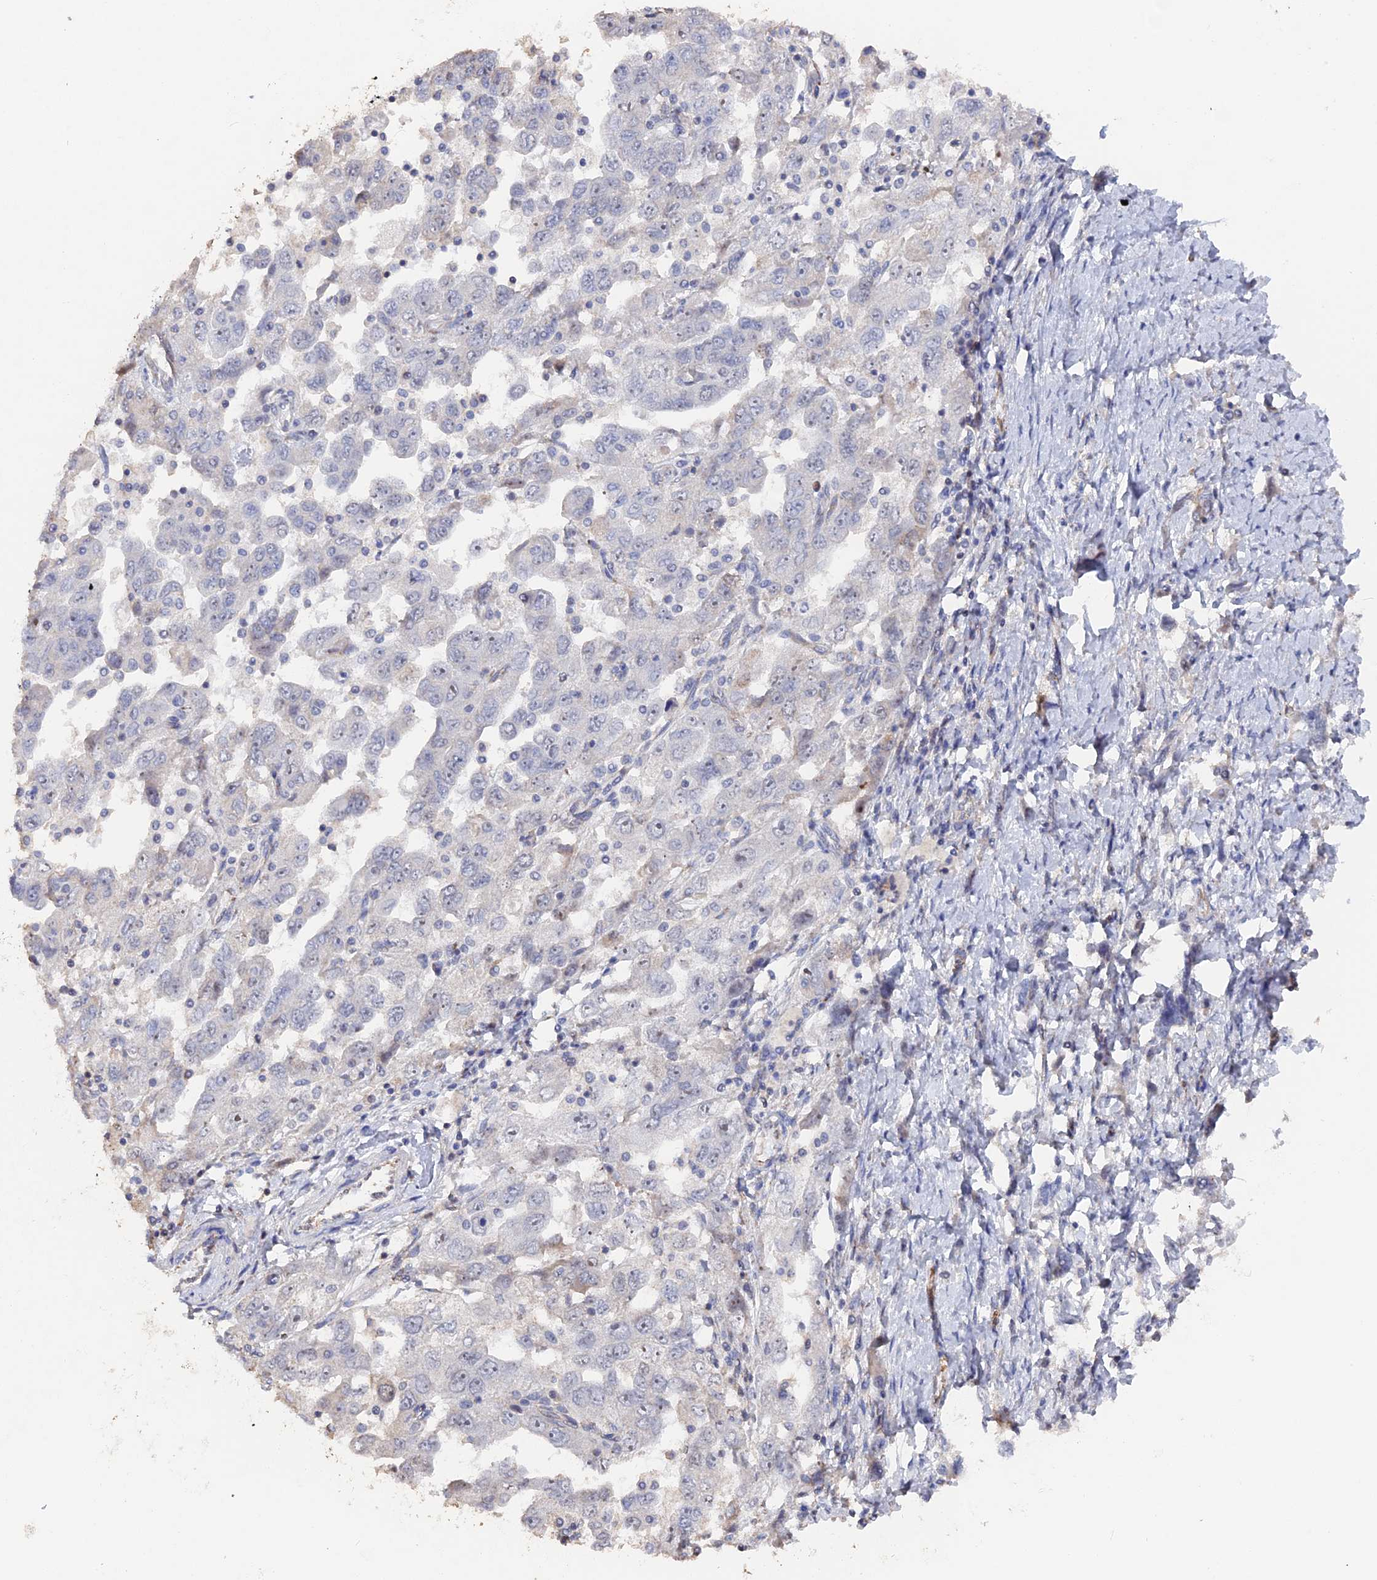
{"staining": {"intensity": "negative", "quantity": "none", "location": "none"}, "tissue": "ovarian cancer", "cell_type": "Tumor cells", "image_type": "cancer", "snomed": [{"axis": "morphology", "description": "Carcinoma, NOS"}, {"axis": "morphology", "description": "Cystadenocarcinoma, serous, NOS"}, {"axis": "topography", "description": "Ovary"}], "caption": "Tumor cells show no significant protein positivity in ovarian cancer (serous cystadenocarcinoma). (IHC, brightfield microscopy, high magnification).", "gene": "SEMG2", "patient": {"sex": "female", "age": 69}}